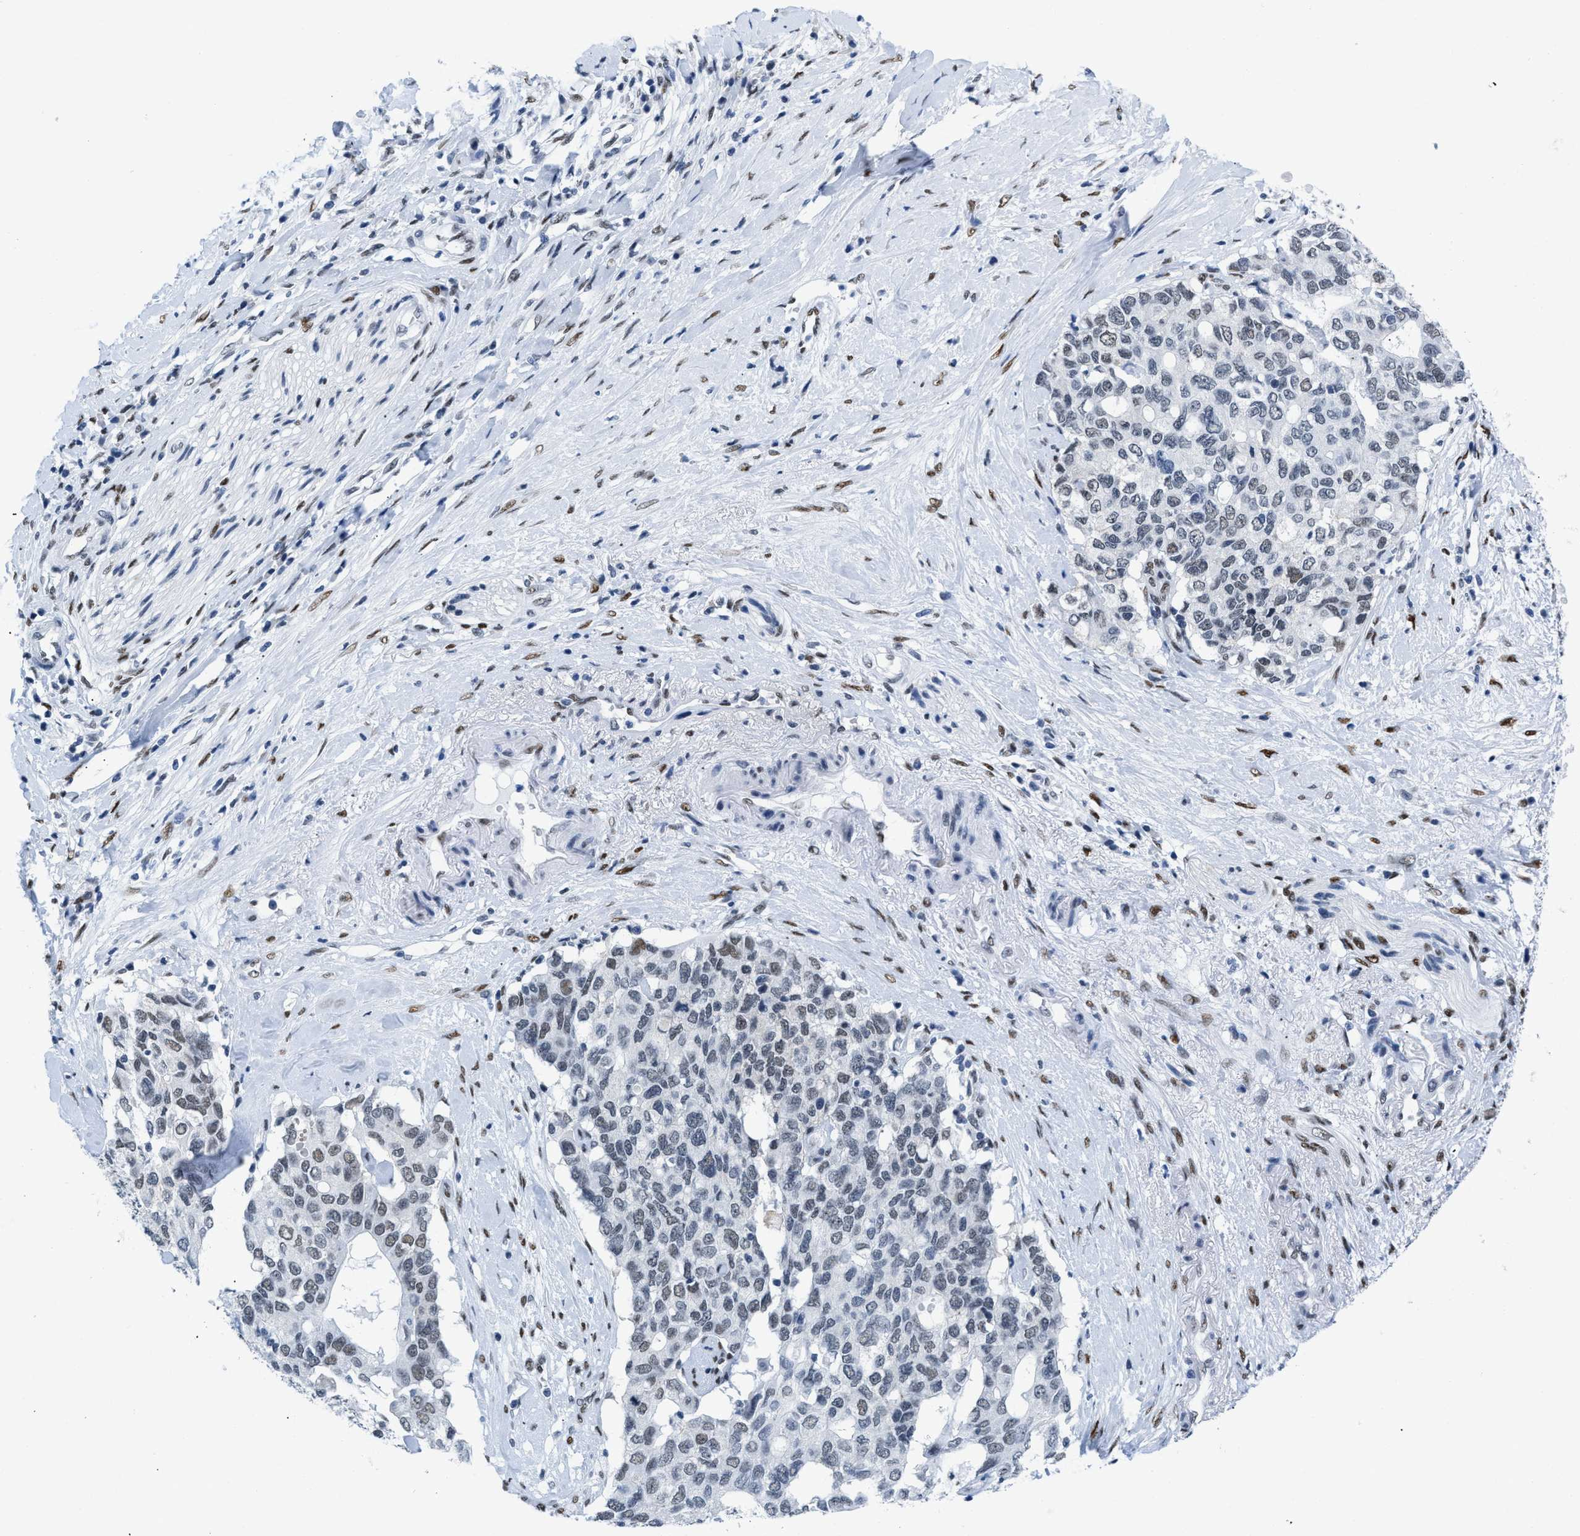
{"staining": {"intensity": "moderate", "quantity": "25%-75%", "location": "nuclear"}, "tissue": "pancreatic cancer", "cell_type": "Tumor cells", "image_type": "cancer", "snomed": [{"axis": "morphology", "description": "Adenocarcinoma, NOS"}, {"axis": "topography", "description": "Pancreas"}], "caption": "Pancreatic cancer stained with DAB (3,3'-diaminobenzidine) immunohistochemistry (IHC) reveals medium levels of moderate nuclear expression in approximately 25%-75% of tumor cells. The staining is performed using DAB brown chromogen to label protein expression. The nuclei are counter-stained blue using hematoxylin.", "gene": "CTBP1", "patient": {"sex": "female", "age": 56}}